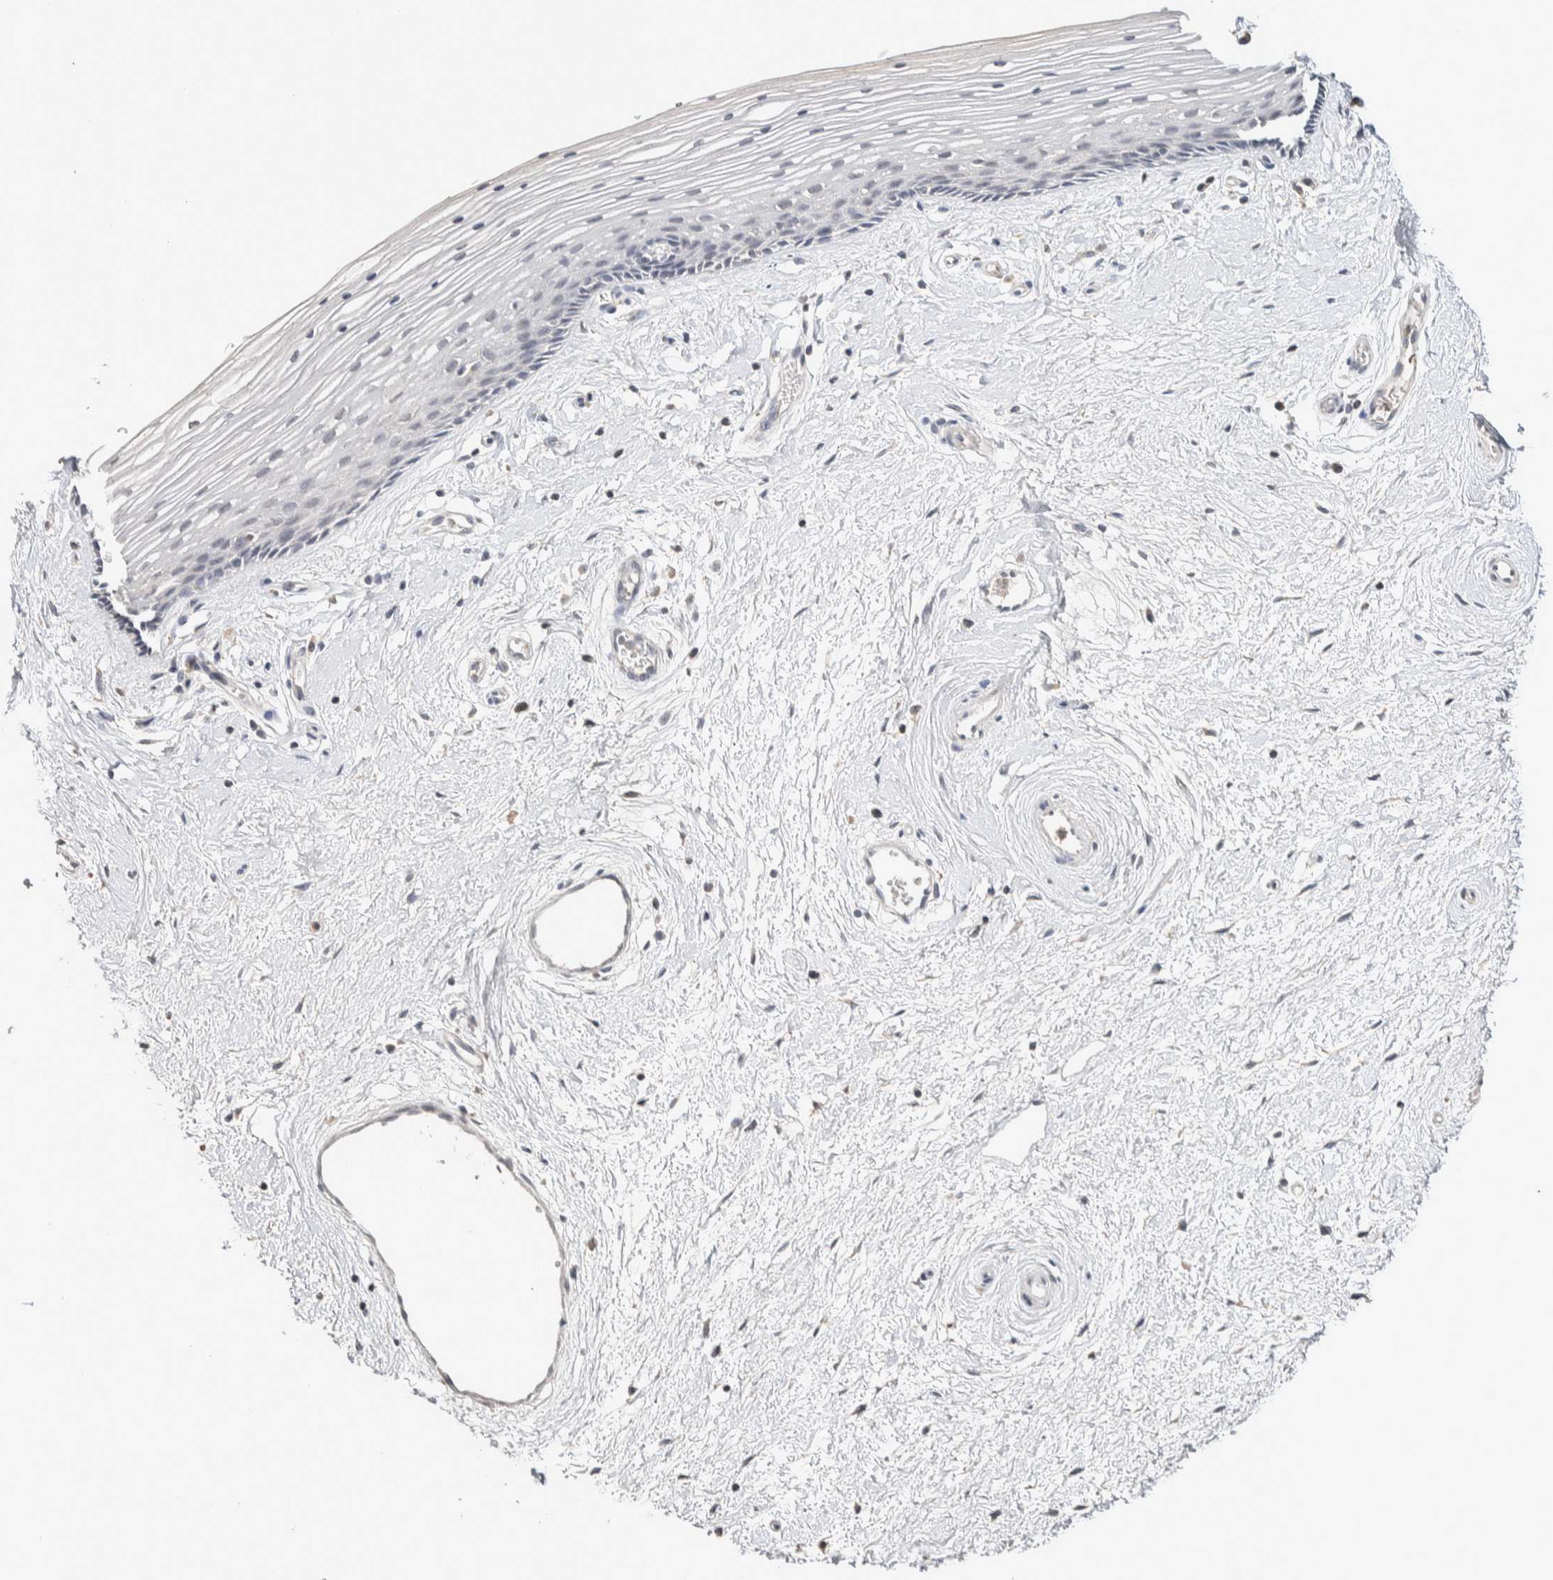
{"staining": {"intensity": "negative", "quantity": "none", "location": "none"}, "tissue": "vagina", "cell_type": "Squamous epithelial cells", "image_type": "normal", "snomed": [{"axis": "morphology", "description": "Normal tissue, NOS"}, {"axis": "topography", "description": "Vagina"}], "caption": "Immunohistochemistry (IHC) of unremarkable human vagina reveals no expression in squamous epithelial cells. (Brightfield microscopy of DAB (3,3'-diaminobenzidine) immunohistochemistry at high magnification).", "gene": "CRAT", "patient": {"sex": "female", "age": 46}}